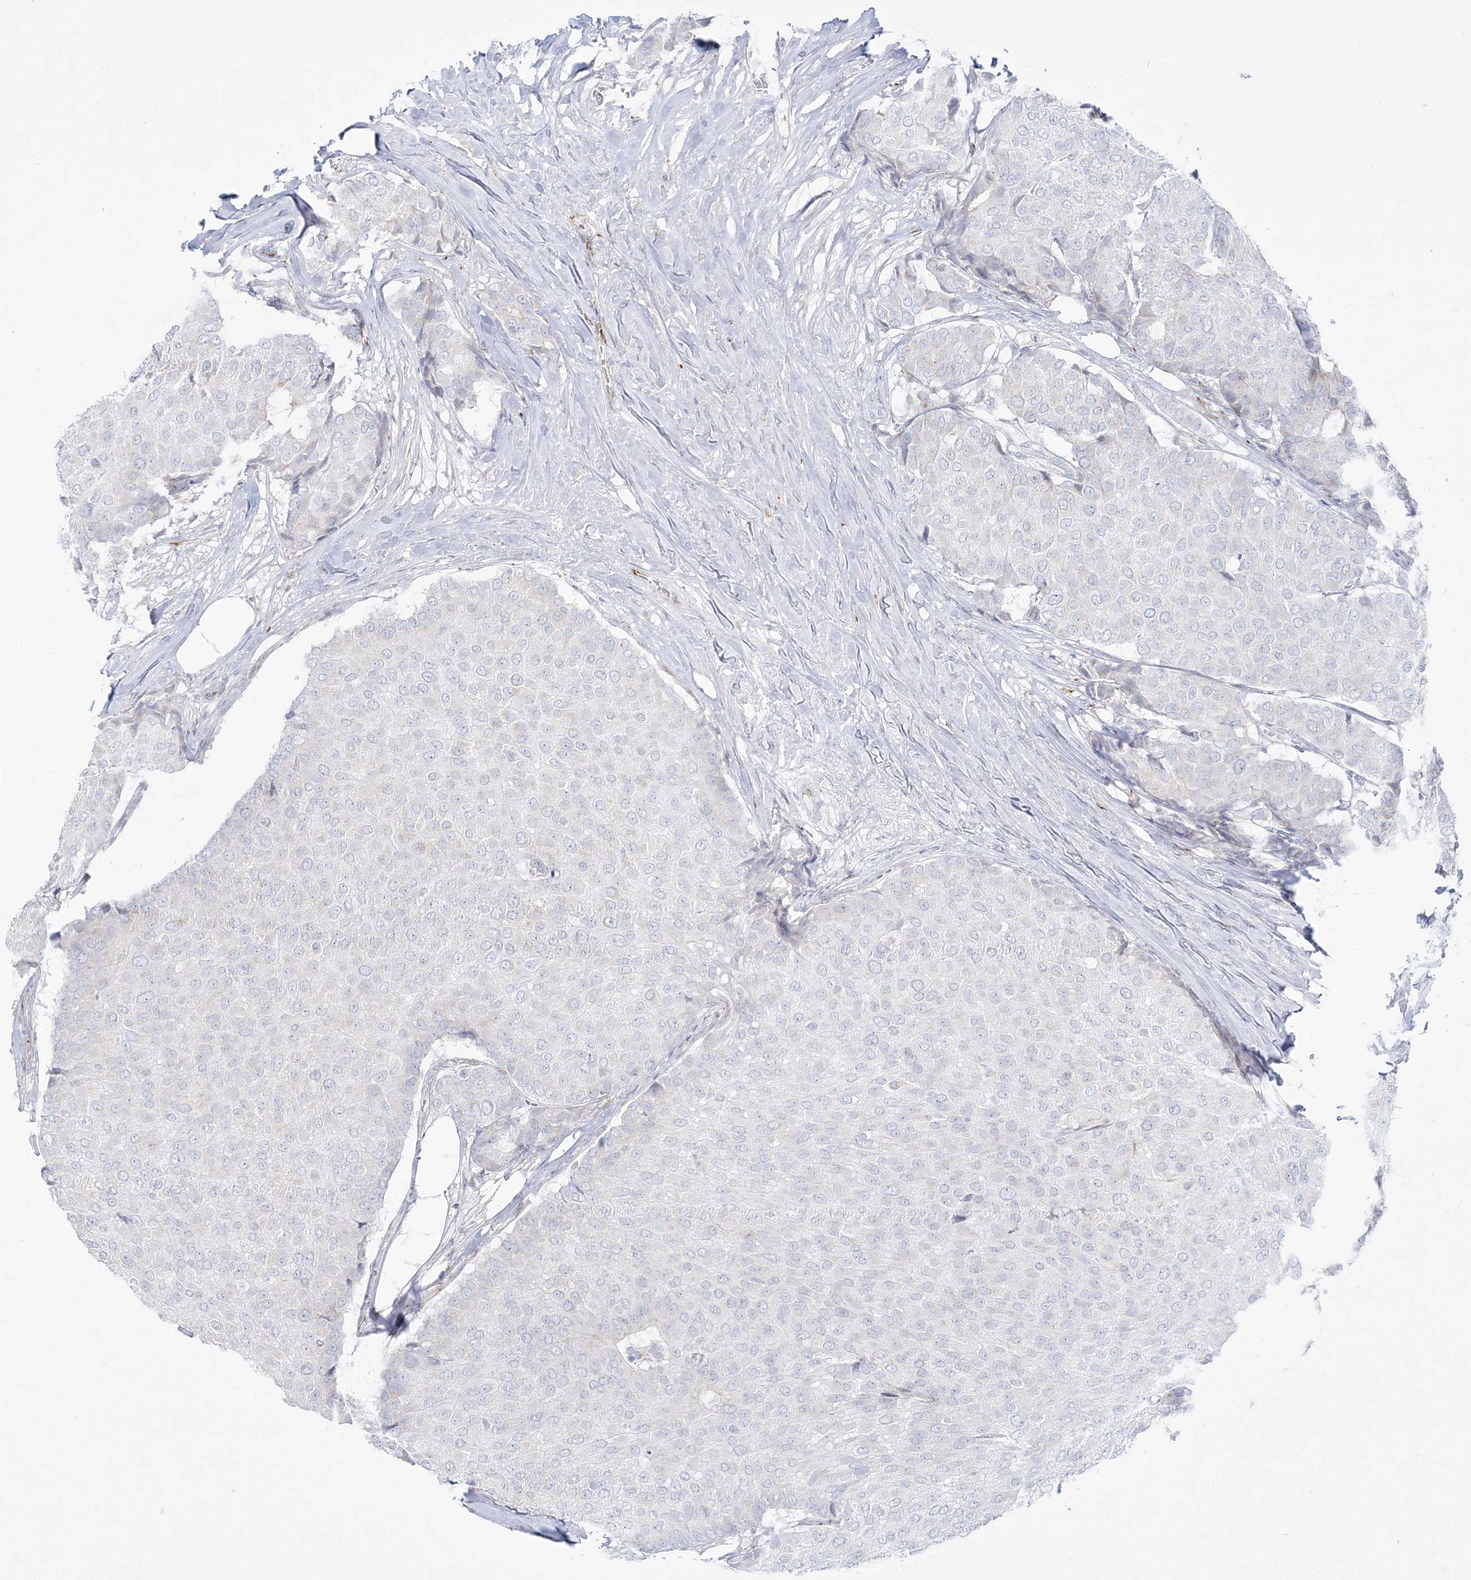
{"staining": {"intensity": "negative", "quantity": "none", "location": "none"}, "tissue": "breast cancer", "cell_type": "Tumor cells", "image_type": "cancer", "snomed": [{"axis": "morphology", "description": "Duct carcinoma"}, {"axis": "topography", "description": "Breast"}], "caption": "Tumor cells show no significant positivity in breast cancer (infiltrating ductal carcinoma).", "gene": "GPAT2", "patient": {"sex": "female", "age": 75}}